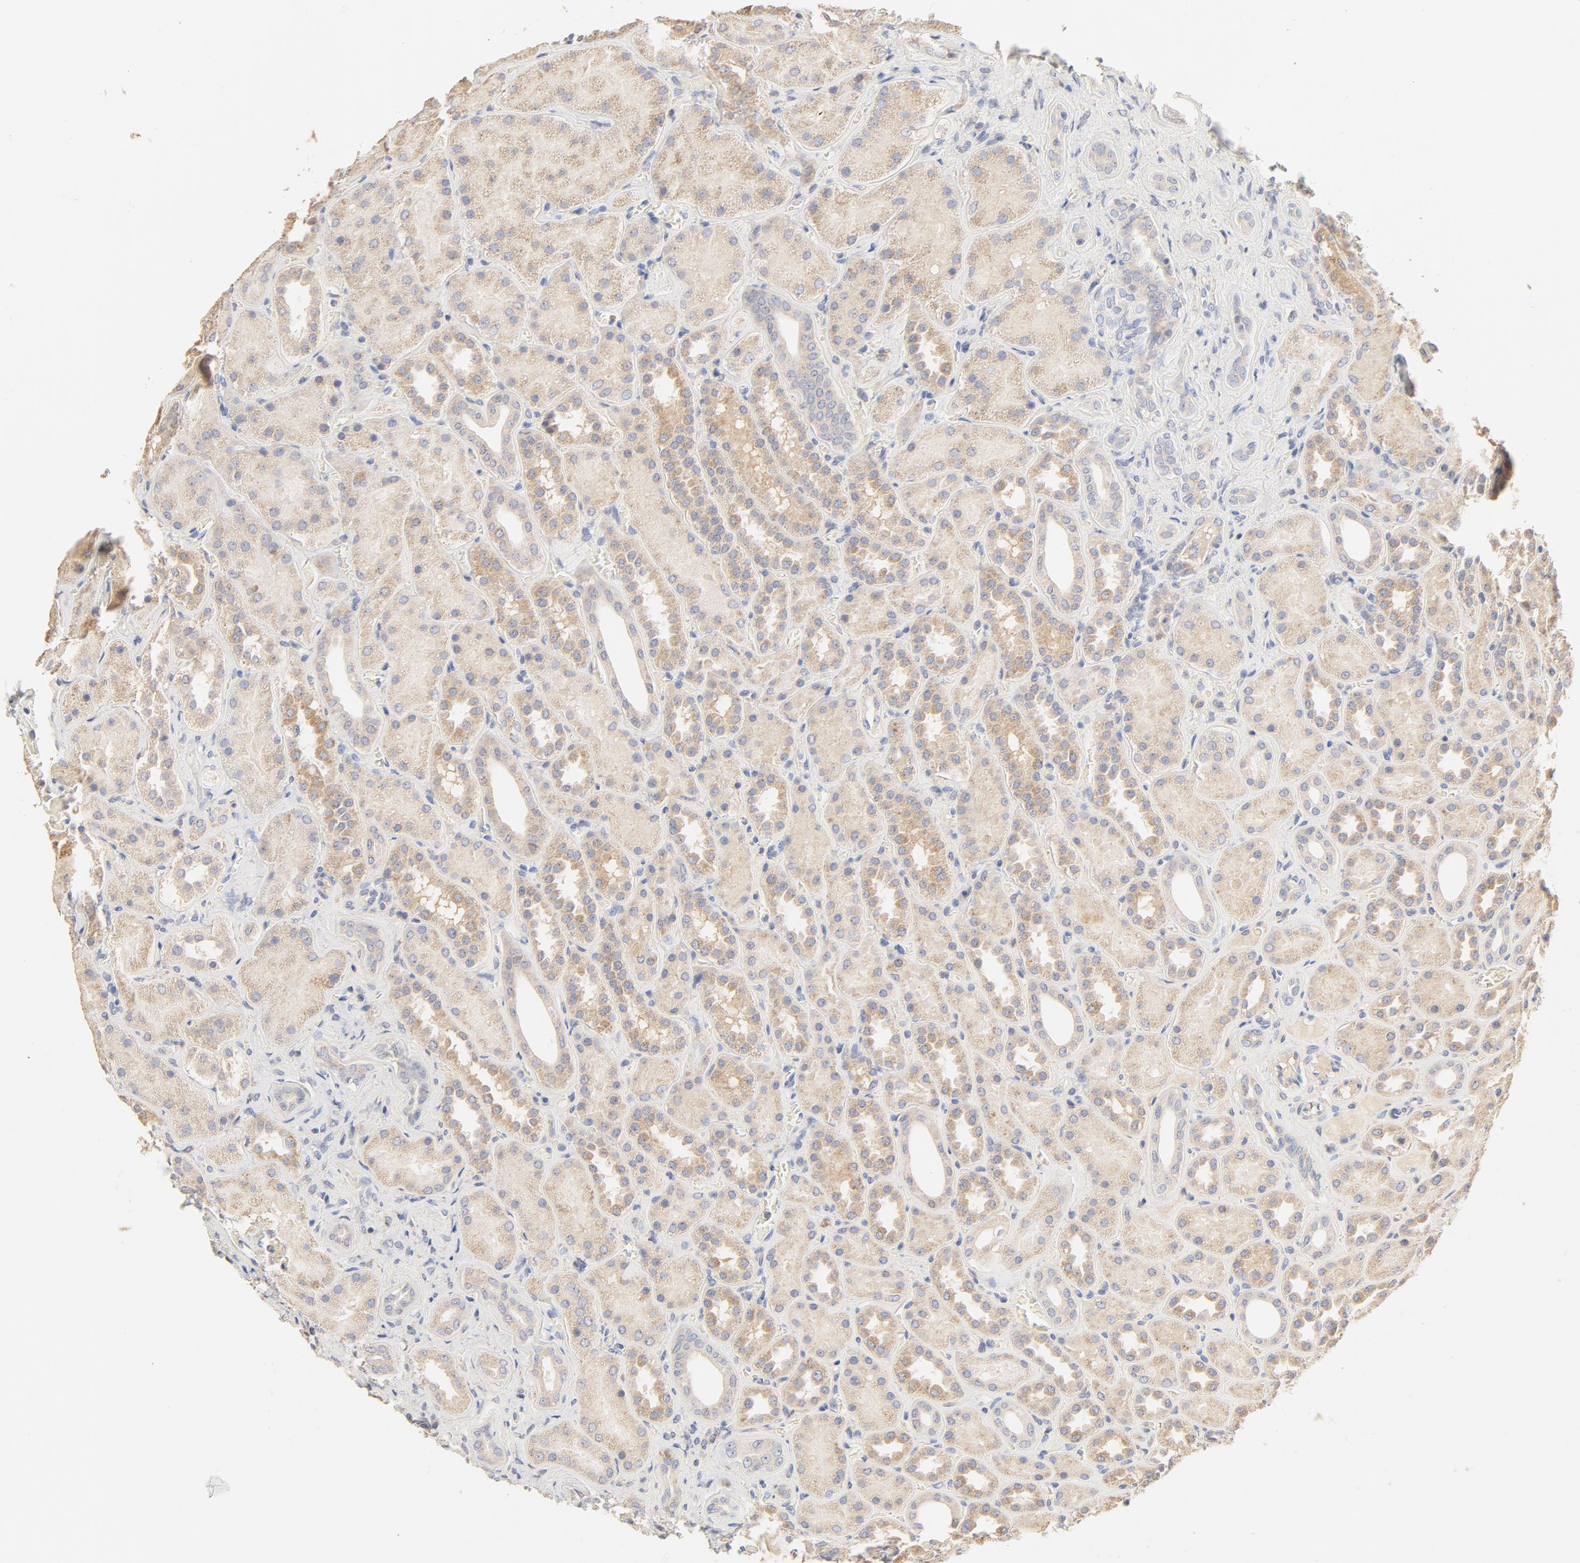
{"staining": {"intensity": "negative", "quantity": "none", "location": "none"}, "tissue": "kidney", "cell_type": "Cells in glomeruli", "image_type": "normal", "snomed": [{"axis": "morphology", "description": "Normal tissue, NOS"}, {"axis": "topography", "description": "Kidney"}], "caption": "The micrograph displays no significant expression in cells in glomeruli of kidney.", "gene": "FCGBP", "patient": {"sex": "male", "age": 28}}